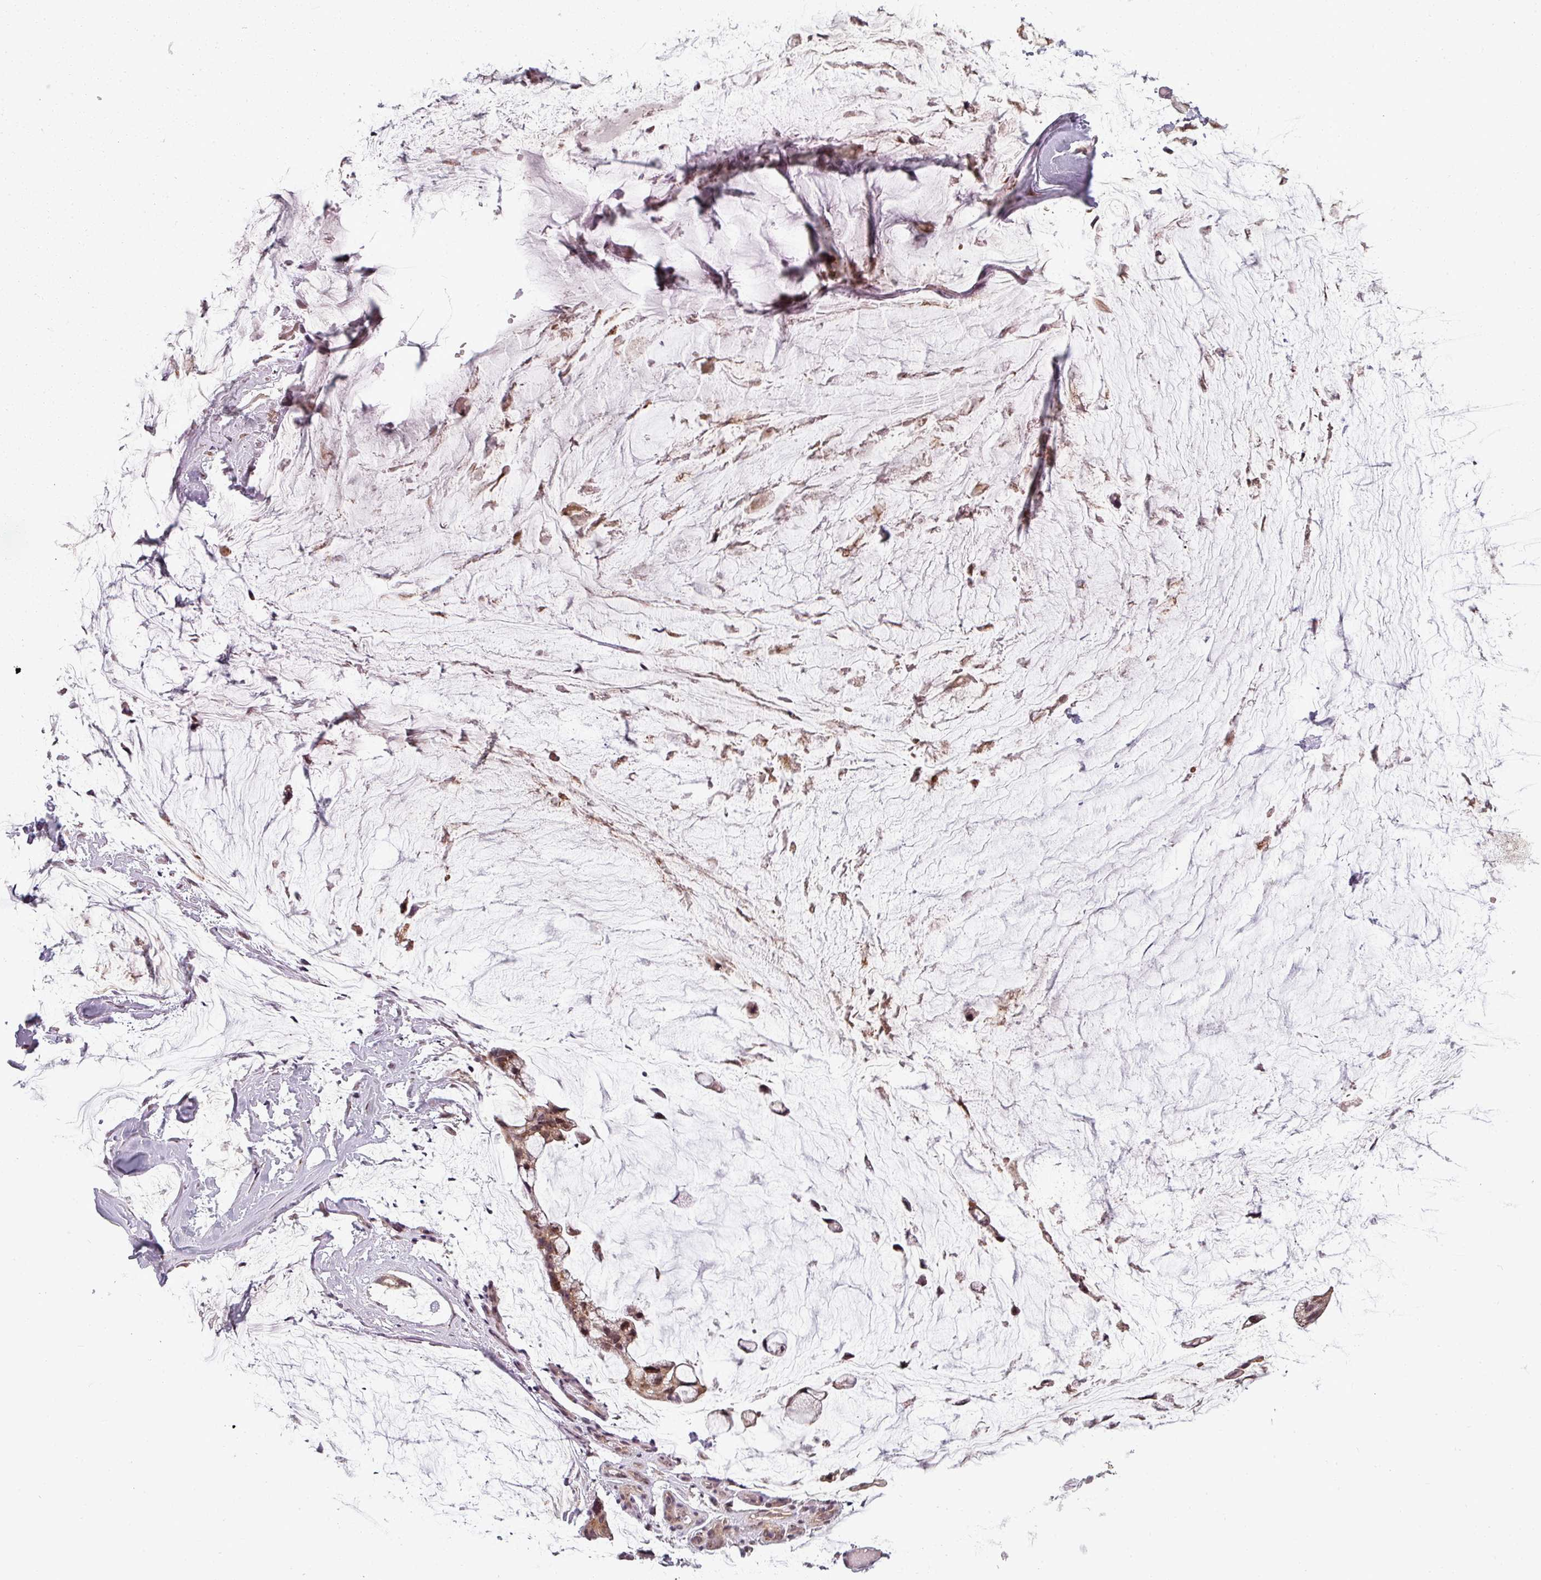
{"staining": {"intensity": "moderate", "quantity": "25%-75%", "location": "cytoplasmic/membranous"}, "tissue": "ovarian cancer", "cell_type": "Tumor cells", "image_type": "cancer", "snomed": [{"axis": "morphology", "description": "Cystadenocarcinoma, mucinous, NOS"}, {"axis": "topography", "description": "Ovary"}], "caption": "Mucinous cystadenocarcinoma (ovarian) stained with a brown dye exhibits moderate cytoplasmic/membranous positive staining in approximately 25%-75% of tumor cells.", "gene": "CLIC1", "patient": {"sex": "female", "age": 39}}